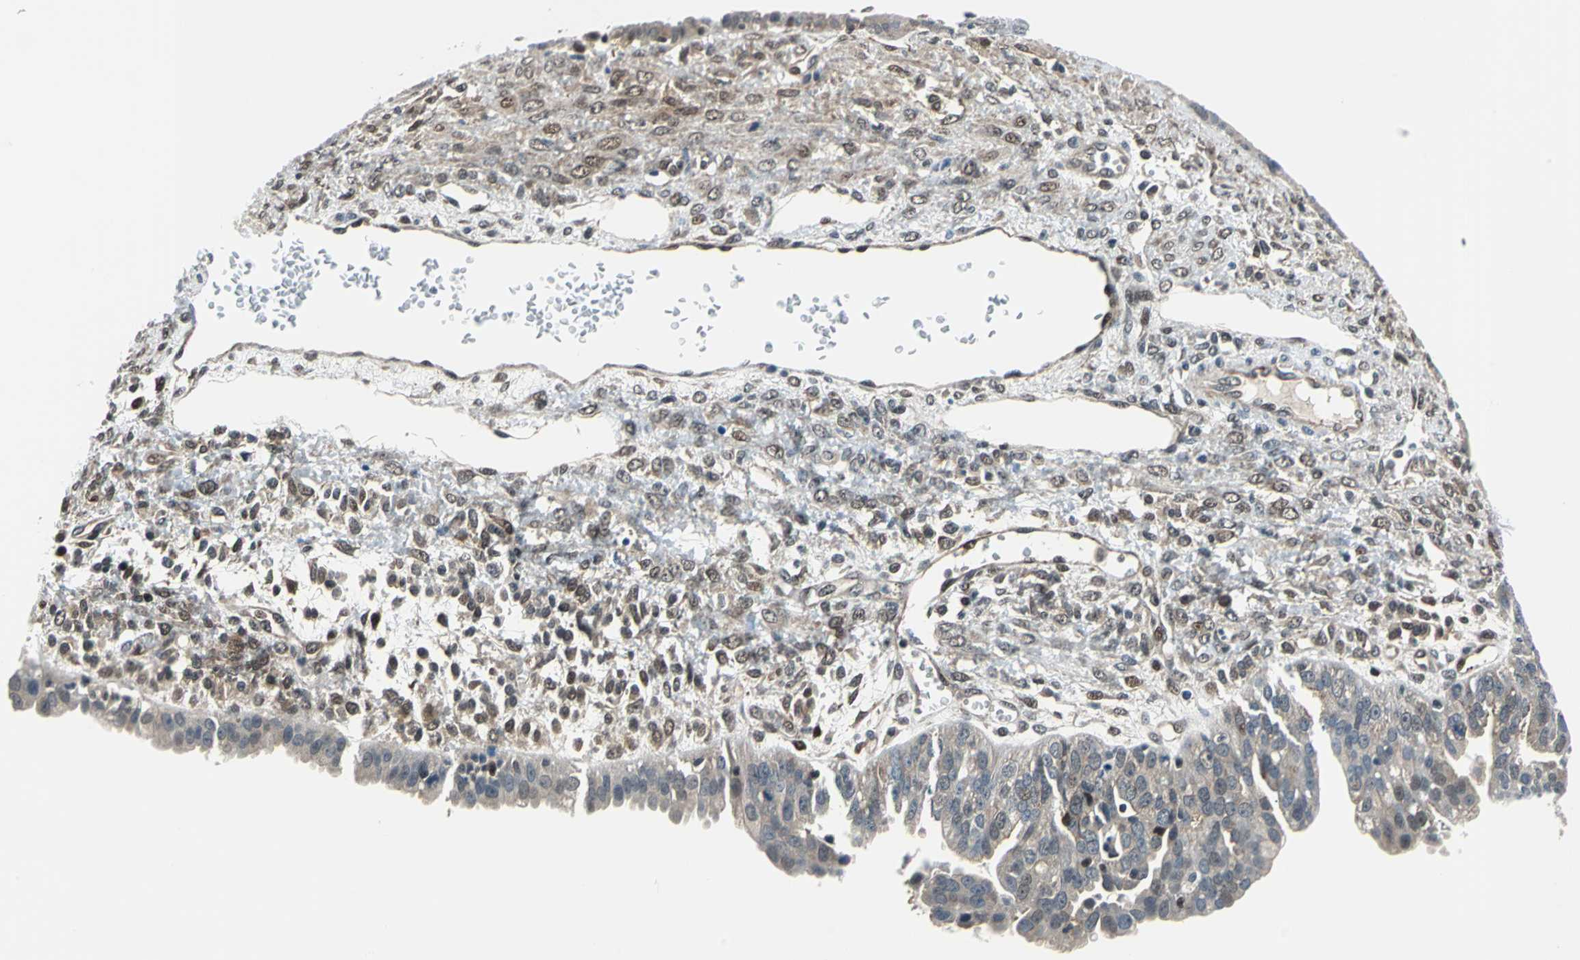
{"staining": {"intensity": "weak", "quantity": "25%-75%", "location": "cytoplasmic/membranous"}, "tissue": "ovarian cancer", "cell_type": "Tumor cells", "image_type": "cancer", "snomed": [{"axis": "morphology", "description": "Carcinoma, NOS"}, {"axis": "topography", "description": "Soft tissue"}, {"axis": "topography", "description": "Ovary"}], "caption": "Ovarian carcinoma stained with DAB (3,3'-diaminobenzidine) IHC exhibits low levels of weak cytoplasmic/membranous expression in about 25%-75% of tumor cells. The staining was performed using DAB, with brown indicating positive protein expression. Nuclei are stained blue with hematoxylin.", "gene": "POLR3K", "patient": {"sex": "female", "age": 54}}